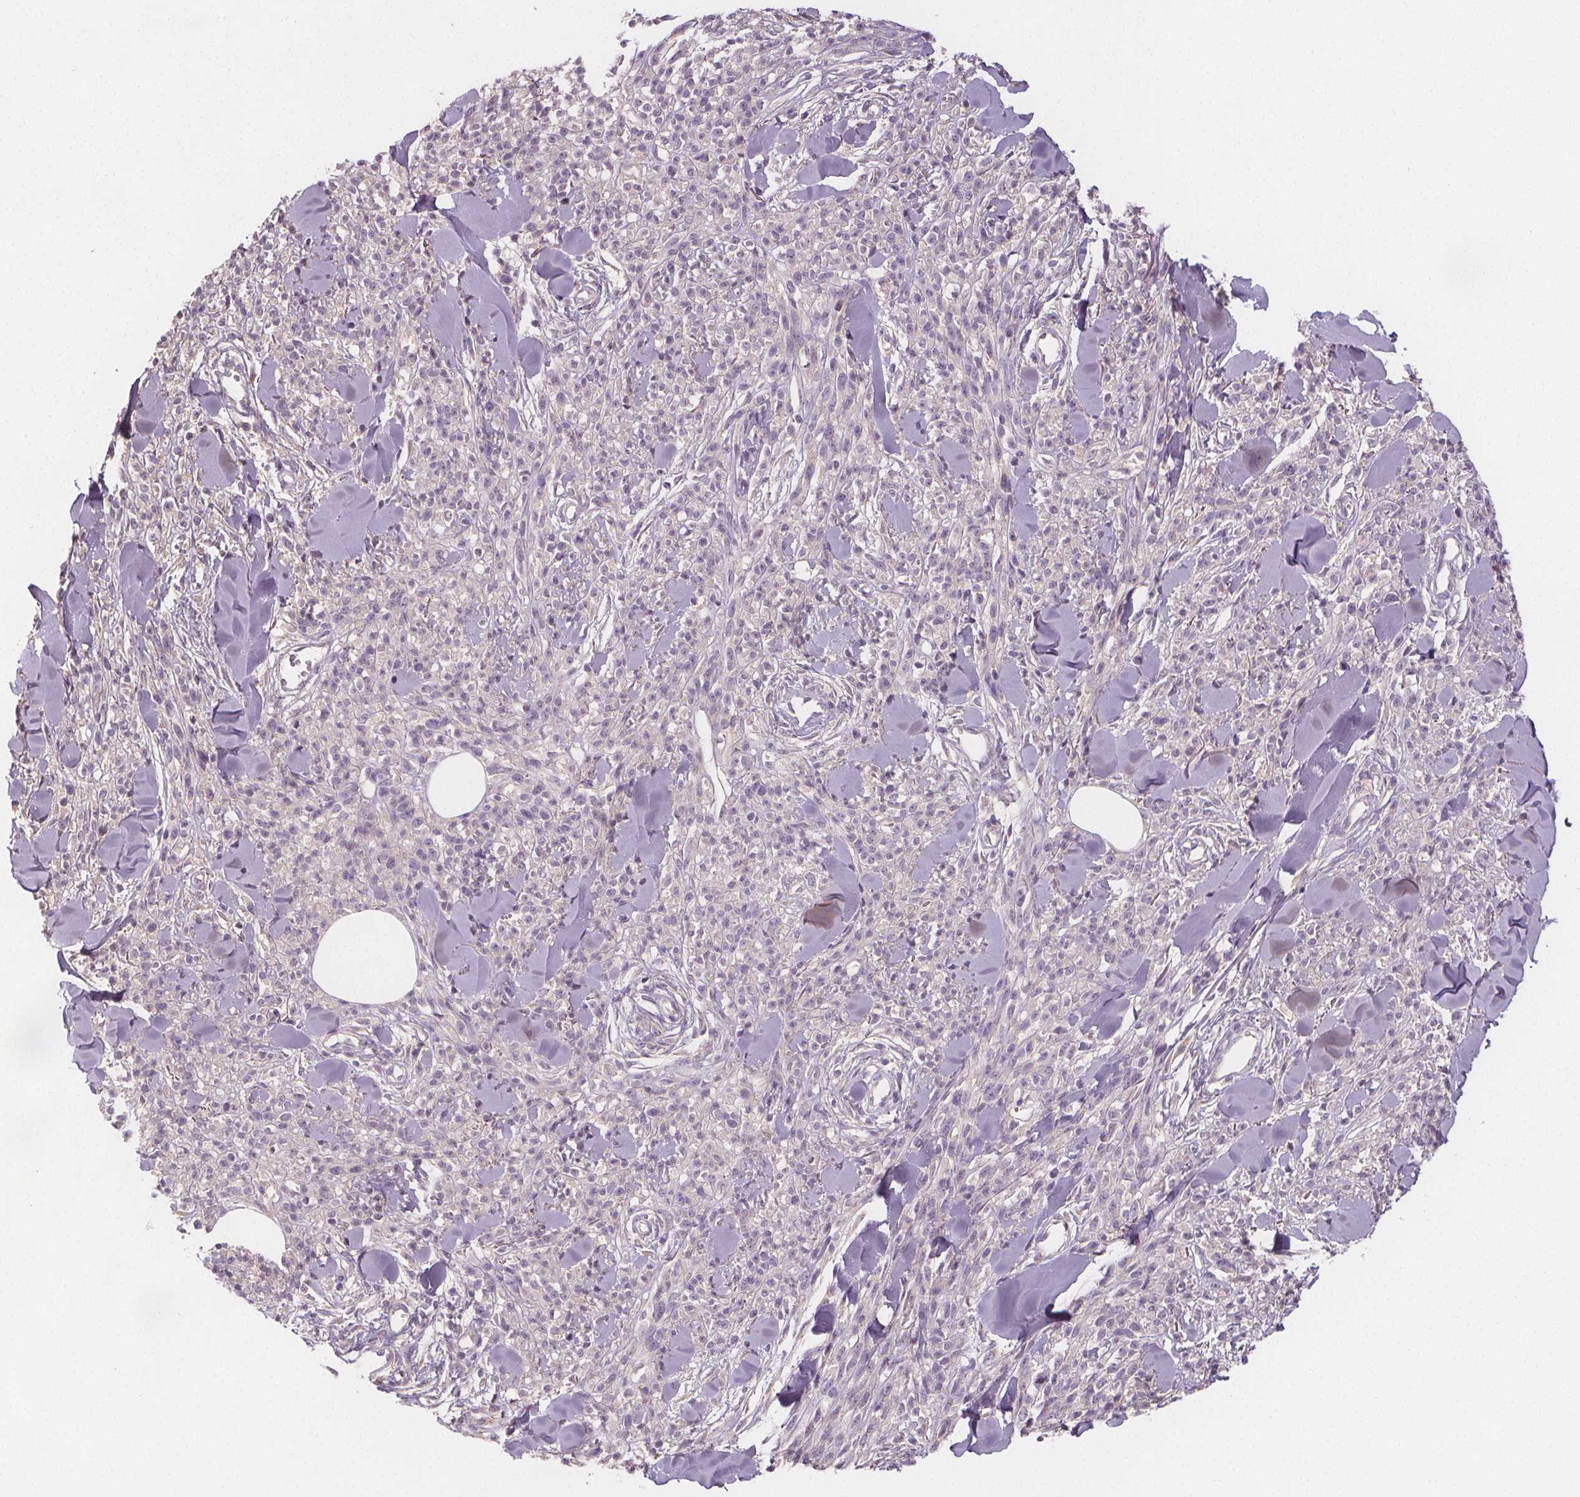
{"staining": {"intensity": "negative", "quantity": "none", "location": "none"}, "tissue": "melanoma", "cell_type": "Tumor cells", "image_type": "cancer", "snomed": [{"axis": "morphology", "description": "Malignant melanoma, NOS"}, {"axis": "topography", "description": "Skin"}, {"axis": "topography", "description": "Skin of trunk"}], "caption": "Human melanoma stained for a protein using IHC exhibits no expression in tumor cells.", "gene": "VNN1", "patient": {"sex": "male", "age": 74}}